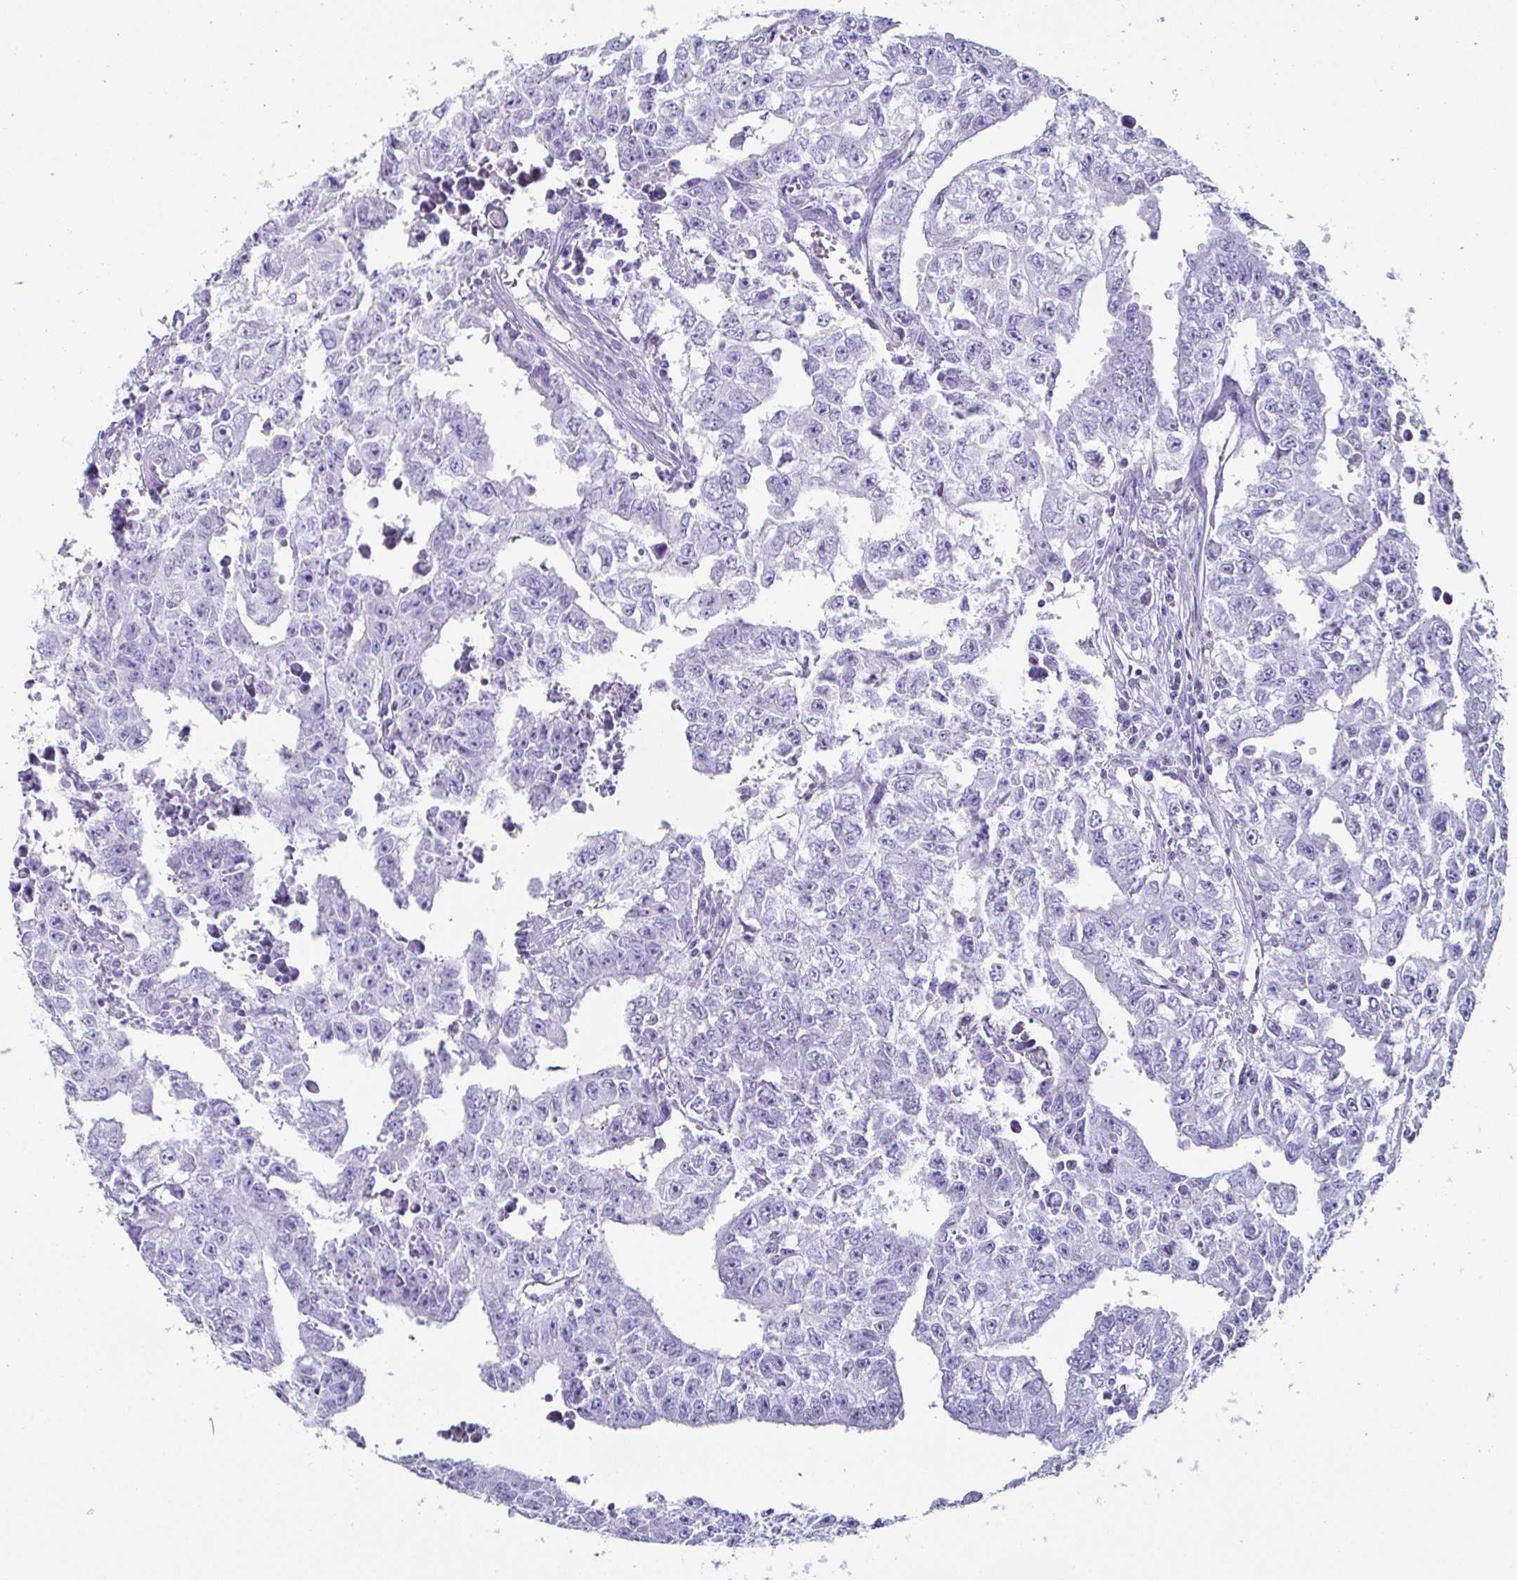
{"staining": {"intensity": "negative", "quantity": "none", "location": "none"}, "tissue": "testis cancer", "cell_type": "Tumor cells", "image_type": "cancer", "snomed": [{"axis": "morphology", "description": "Carcinoma, Embryonal, NOS"}, {"axis": "morphology", "description": "Teratoma, malignant, NOS"}, {"axis": "topography", "description": "Testis"}], "caption": "High magnification brightfield microscopy of embryonal carcinoma (testis) stained with DAB (3,3'-diaminobenzidine) (brown) and counterstained with hematoxylin (blue): tumor cells show no significant staining.", "gene": "CREG2", "patient": {"sex": "male", "age": 24}}